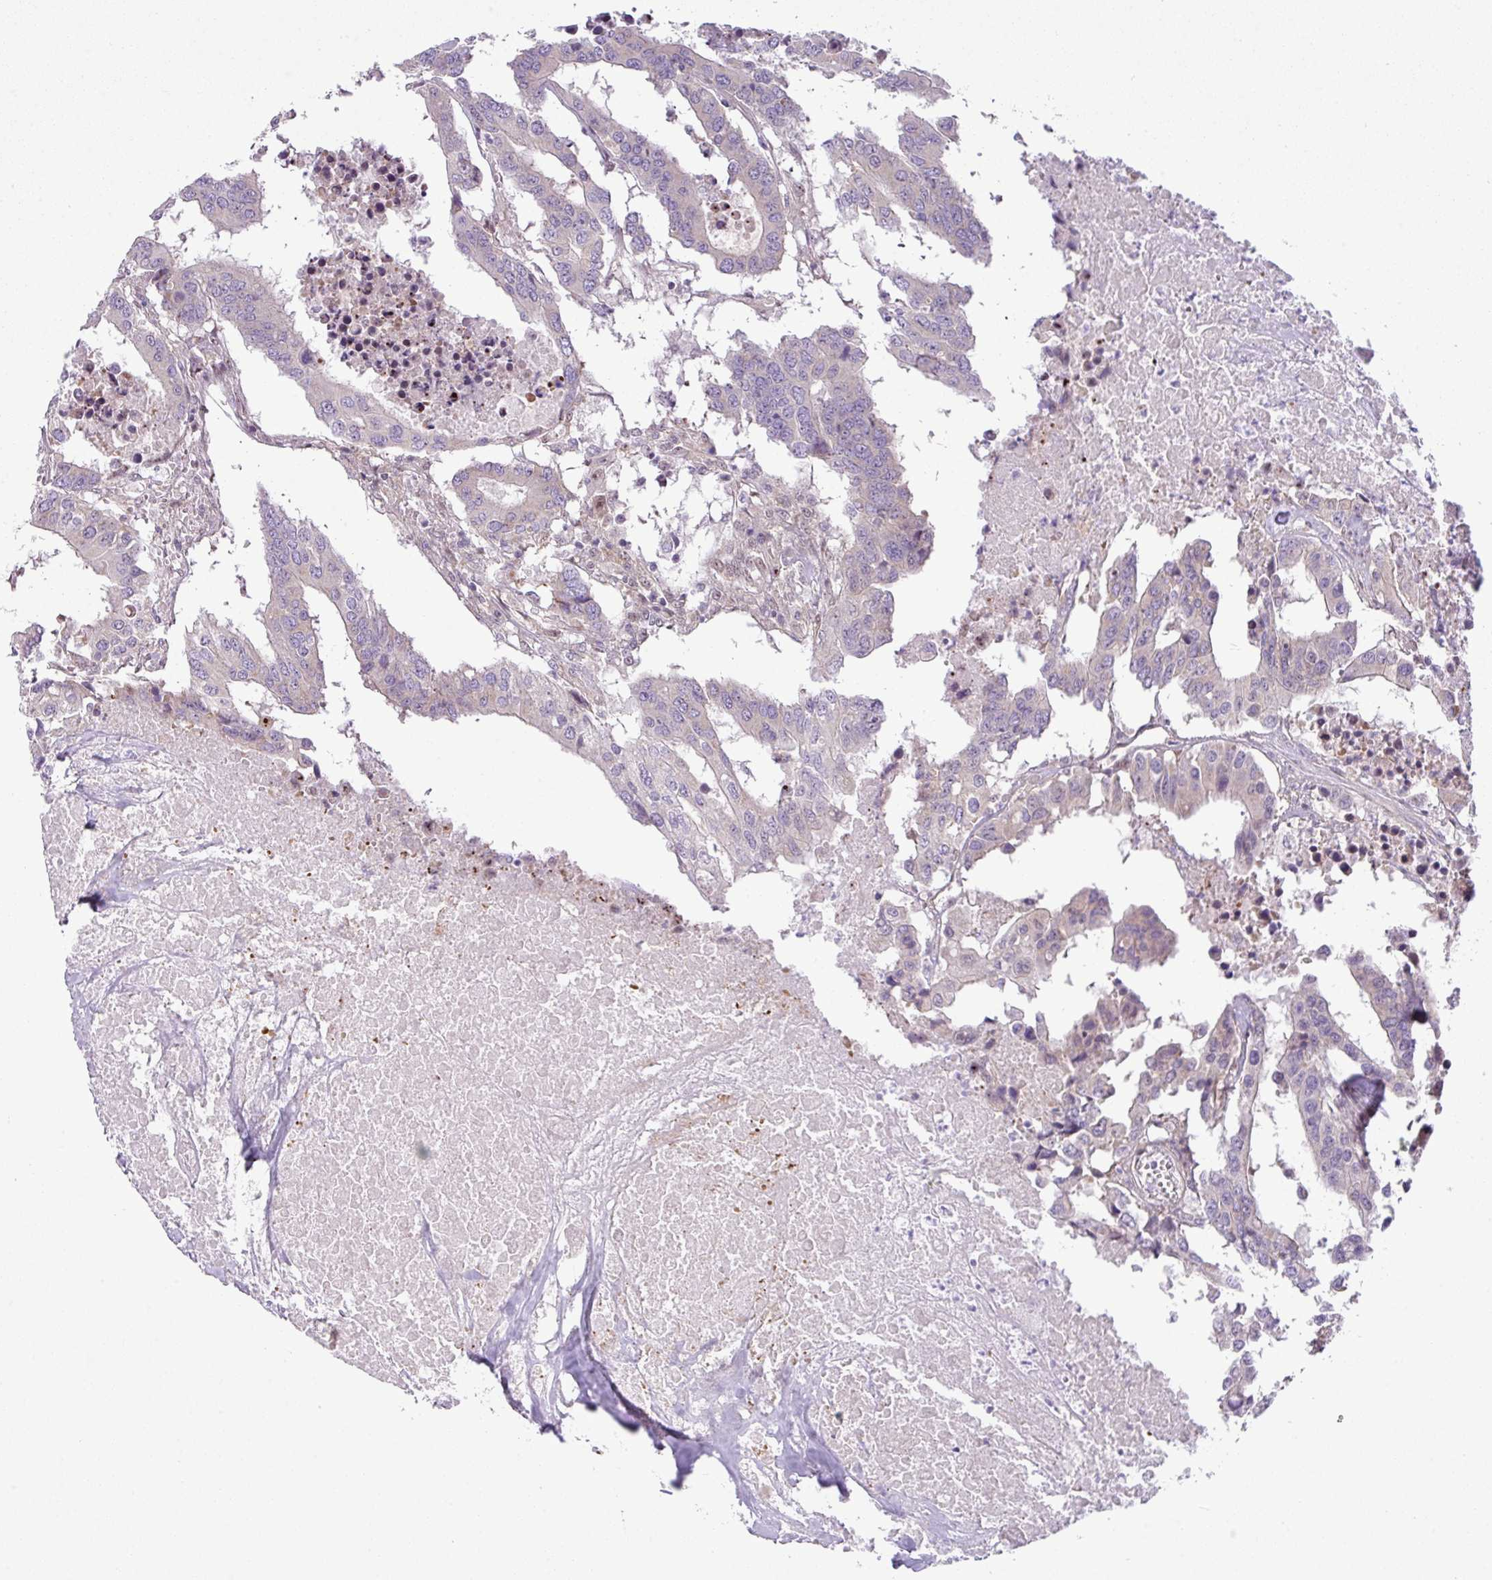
{"staining": {"intensity": "negative", "quantity": "none", "location": "none"}, "tissue": "colorectal cancer", "cell_type": "Tumor cells", "image_type": "cancer", "snomed": [{"axis": "morphology", "description": "Adenocarcinoma, NOS"}, {"axis": "topography", "description": "Colon"}], "caption": "IHC image of neoplastic tissue: human colorectal cancer stained with DAB (3,3'-diaminobenzidine) demonstrates no significant protein staining in tumor cells.", "gene": "MAK16", "patient": {"sex": "male", "age": 77}}